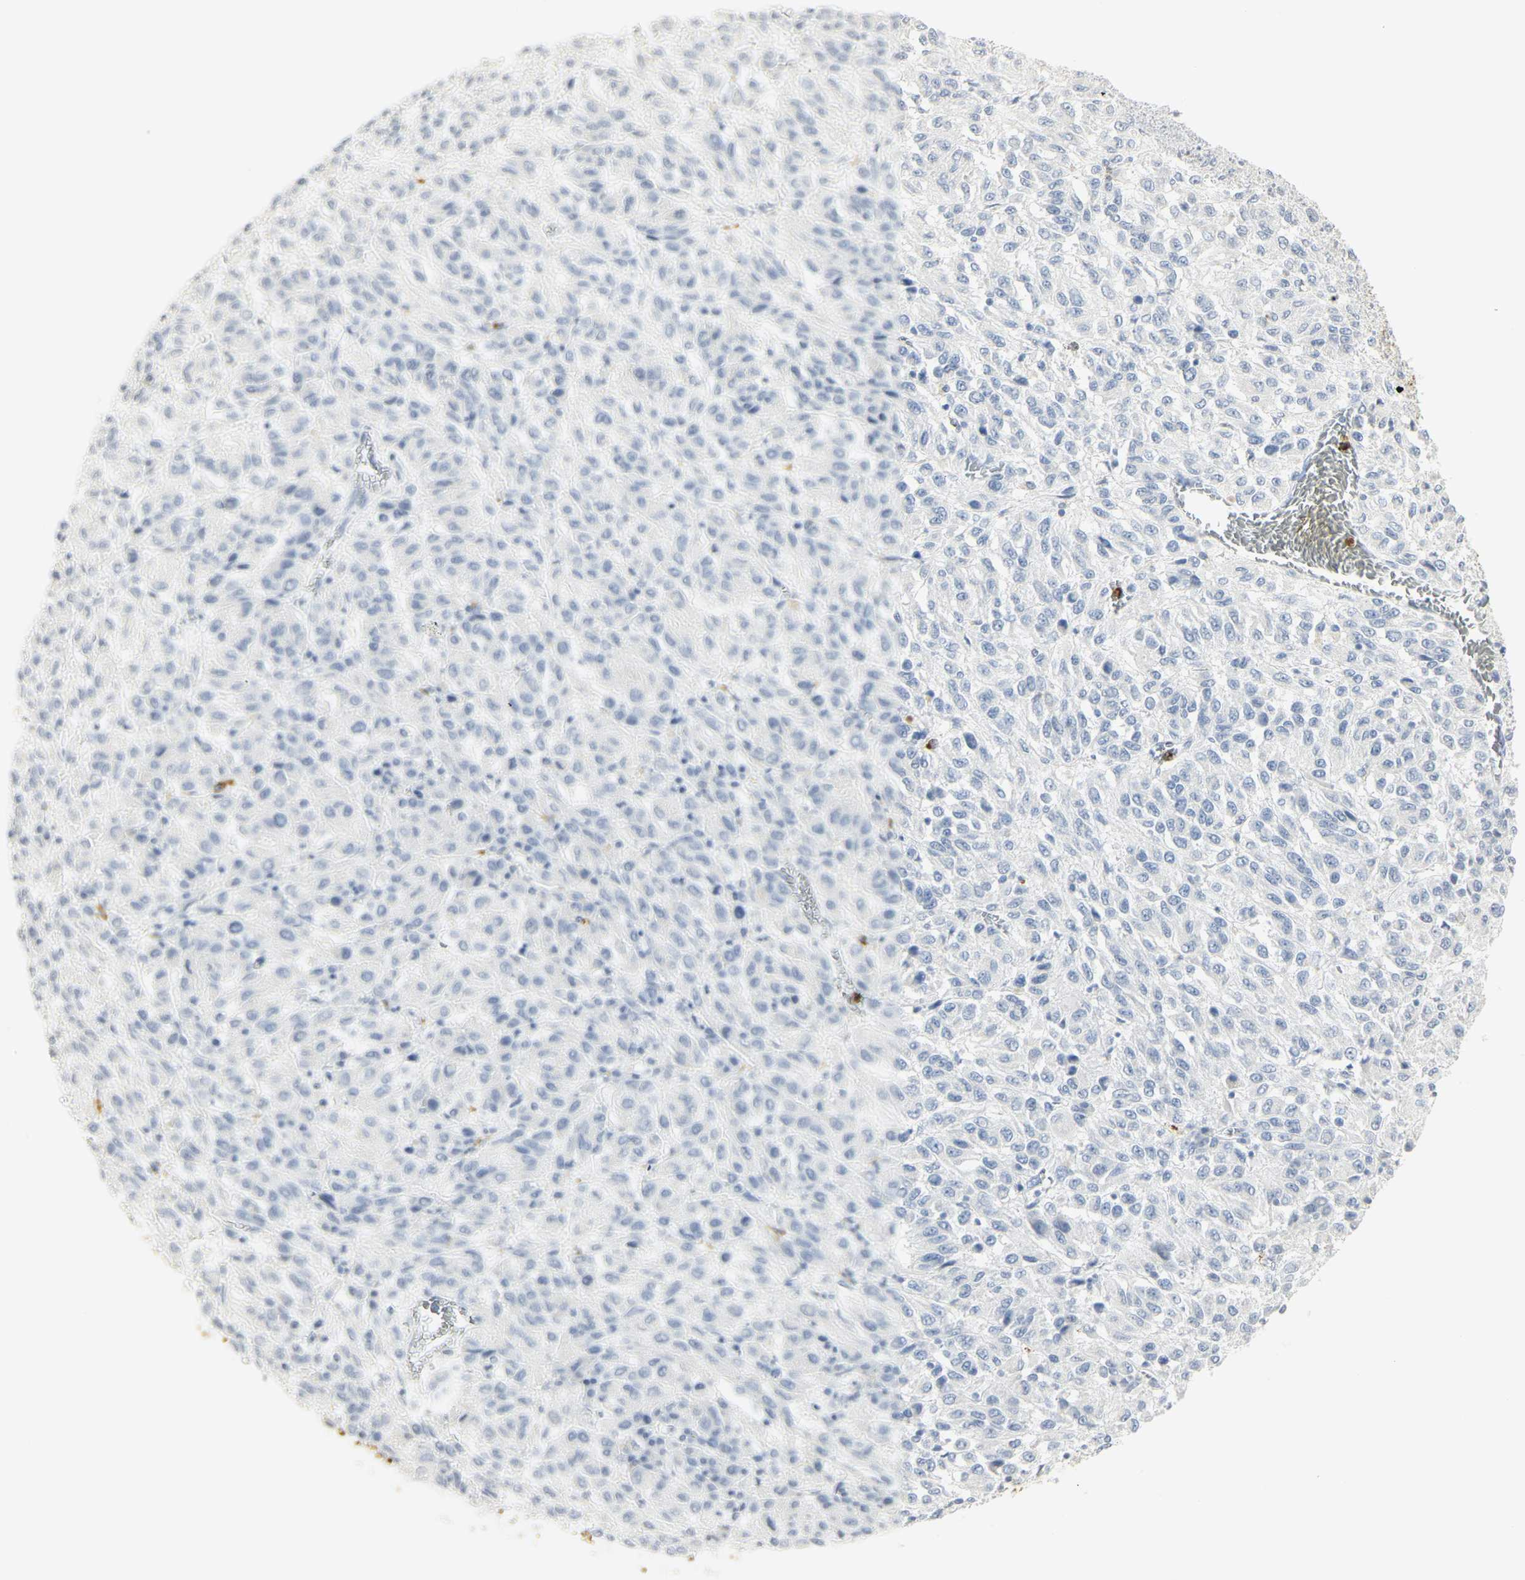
{"staining": {"intensity": "negative", "quantity": "none", "location": "none"}, "tissue": "melanoma", "cell_type": "Tumor cells", "image_type": "cancer", "snomed": [{"axis": "morphology", "description": "Malignant melanoma, Metastatic site"}, {"axis": "topography", "description": "Lung"}], "caption": "Protein analysis of melanoma shows no significant expression in tumor cells.", "gene": "MPO", "patient": {"sex": "male", "age": 64}}